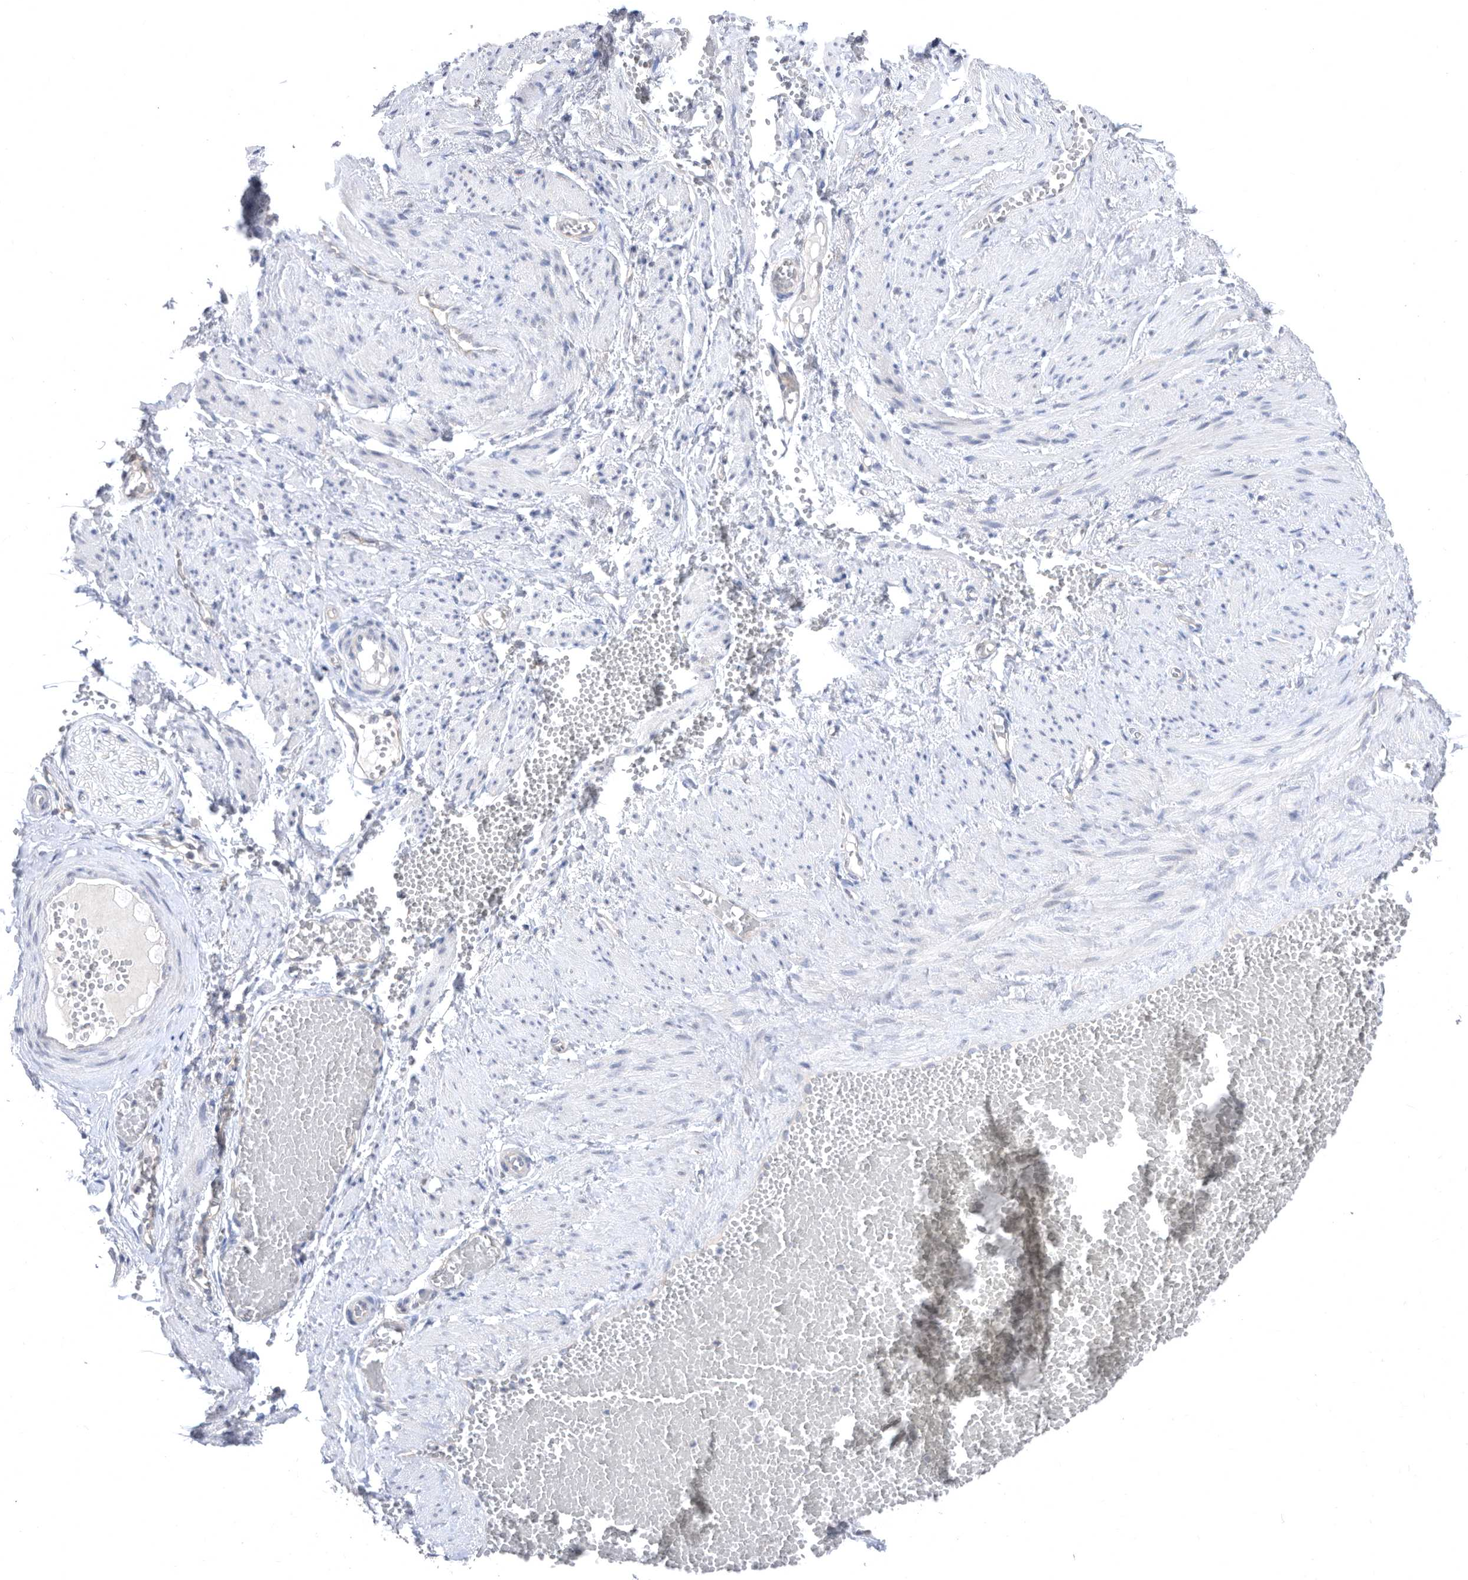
{"staining": {"intensity": "negative", "quantity": "none", "location": "none"}, "tissue": "adipose tissue", "cell_type": "Adipocytes", "image_type": "normal", "snomed": [{"axis": "morphology", "description": "Normal tissue, NOS"}, {"axis": "topography", "description": "Smooth muscle"}, {"axis": "topography", "description": "Peripheral nerve tissue"}], "caption": "The micrograph displays no significant positivity in adipocytes of adipose tissue.", "gene": "CCT4", "patient": {"sex": "female", "age": 39}}